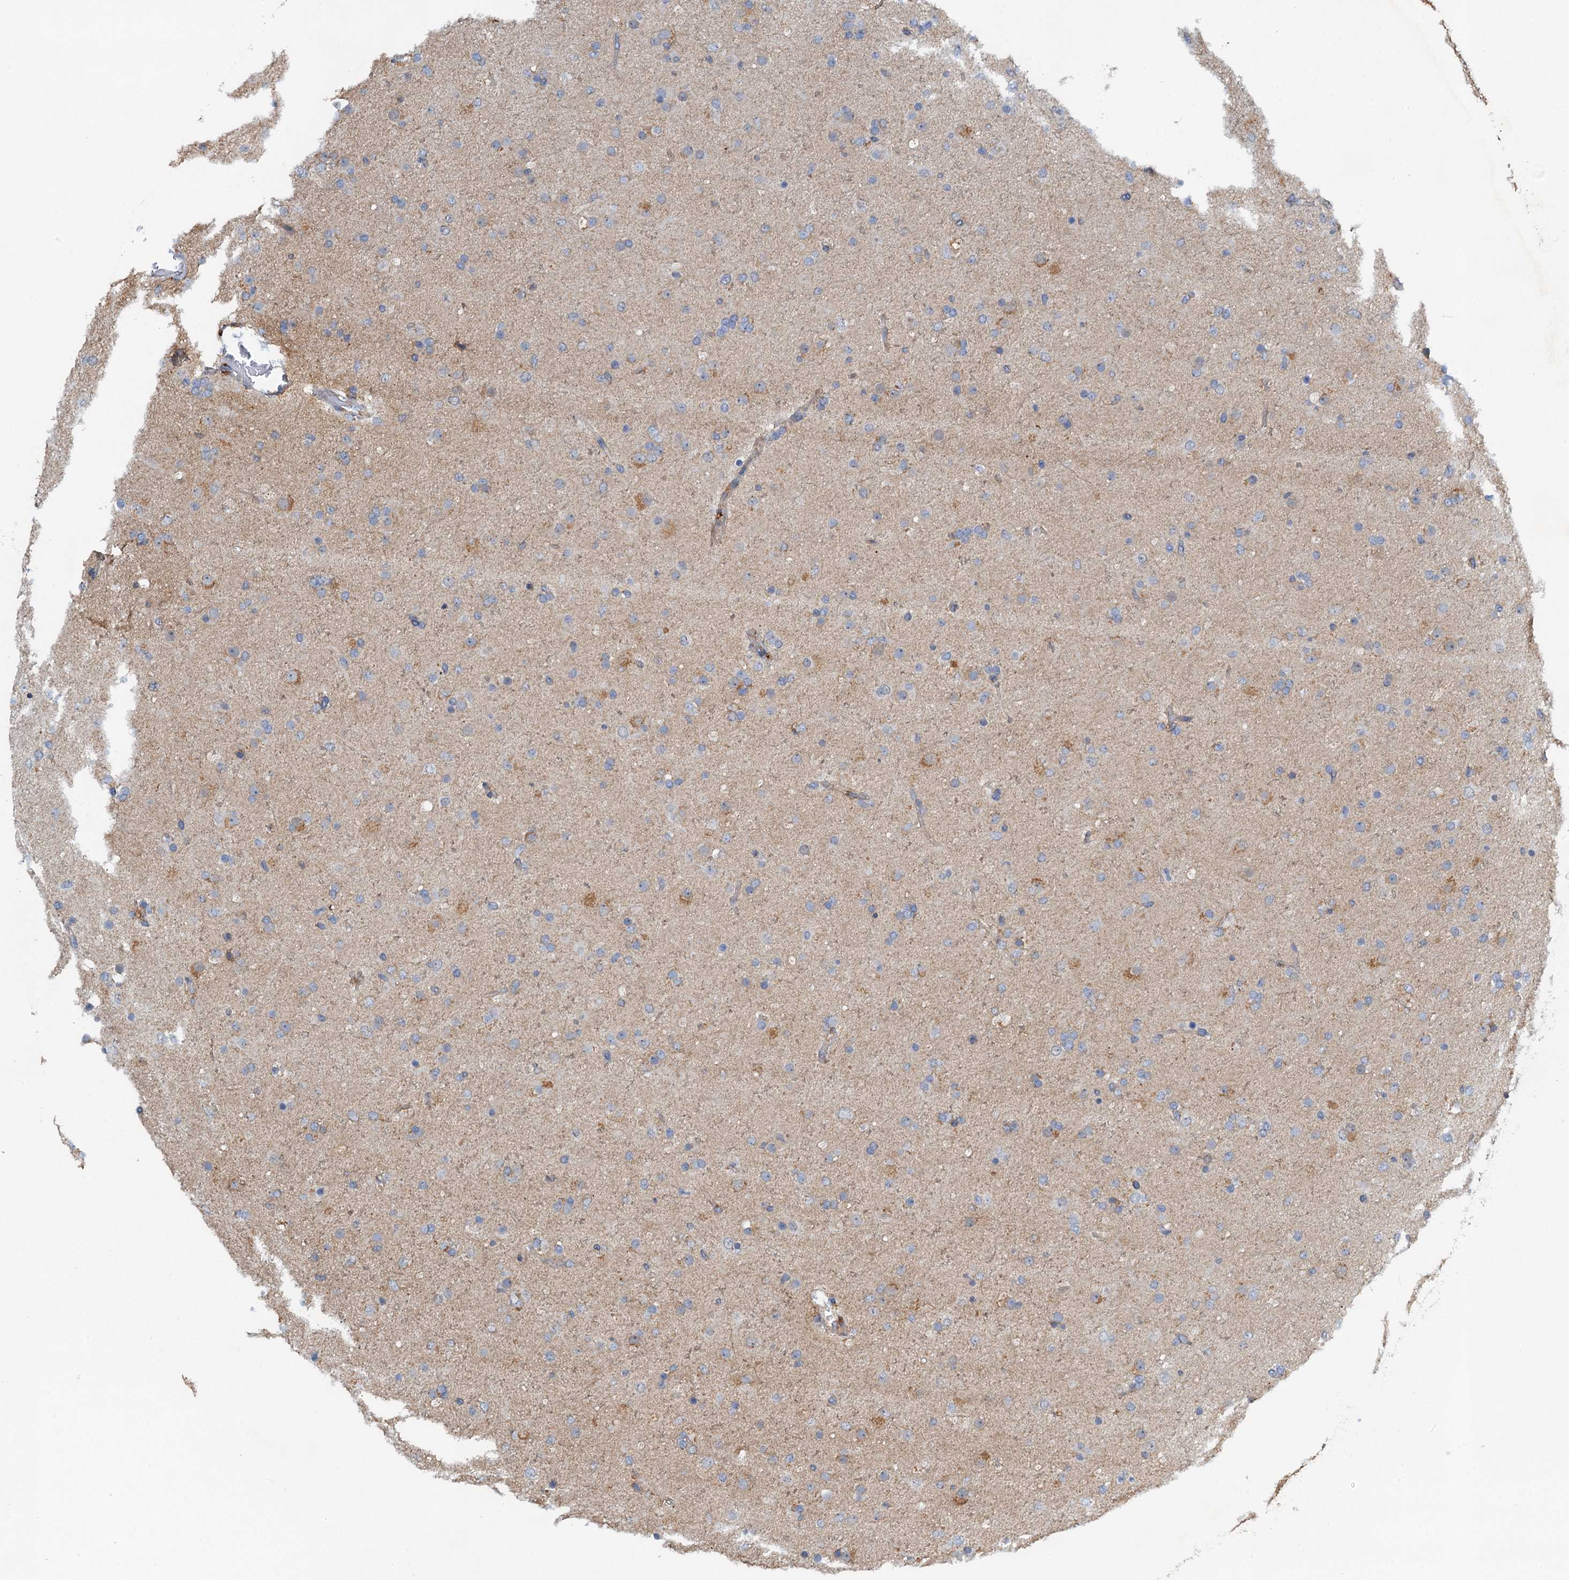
{"staining": {"intensity": "negative", "quantity": "none", "location": "none"}, "tissue": "glioma", "cell_type": "Tumor cells", "image_type": "cancer", "snomed": [{"axis": "morphology", "description": "Glioma, malignant, Low grade"}, {"axis": "topography", "description": "Brain"}], "caption": "An image of human low-grade glioma (malignant) is negative for staining in tumor cells.", "gene": "ZNF606", "patient": {"sex": "male", "age": 65}}